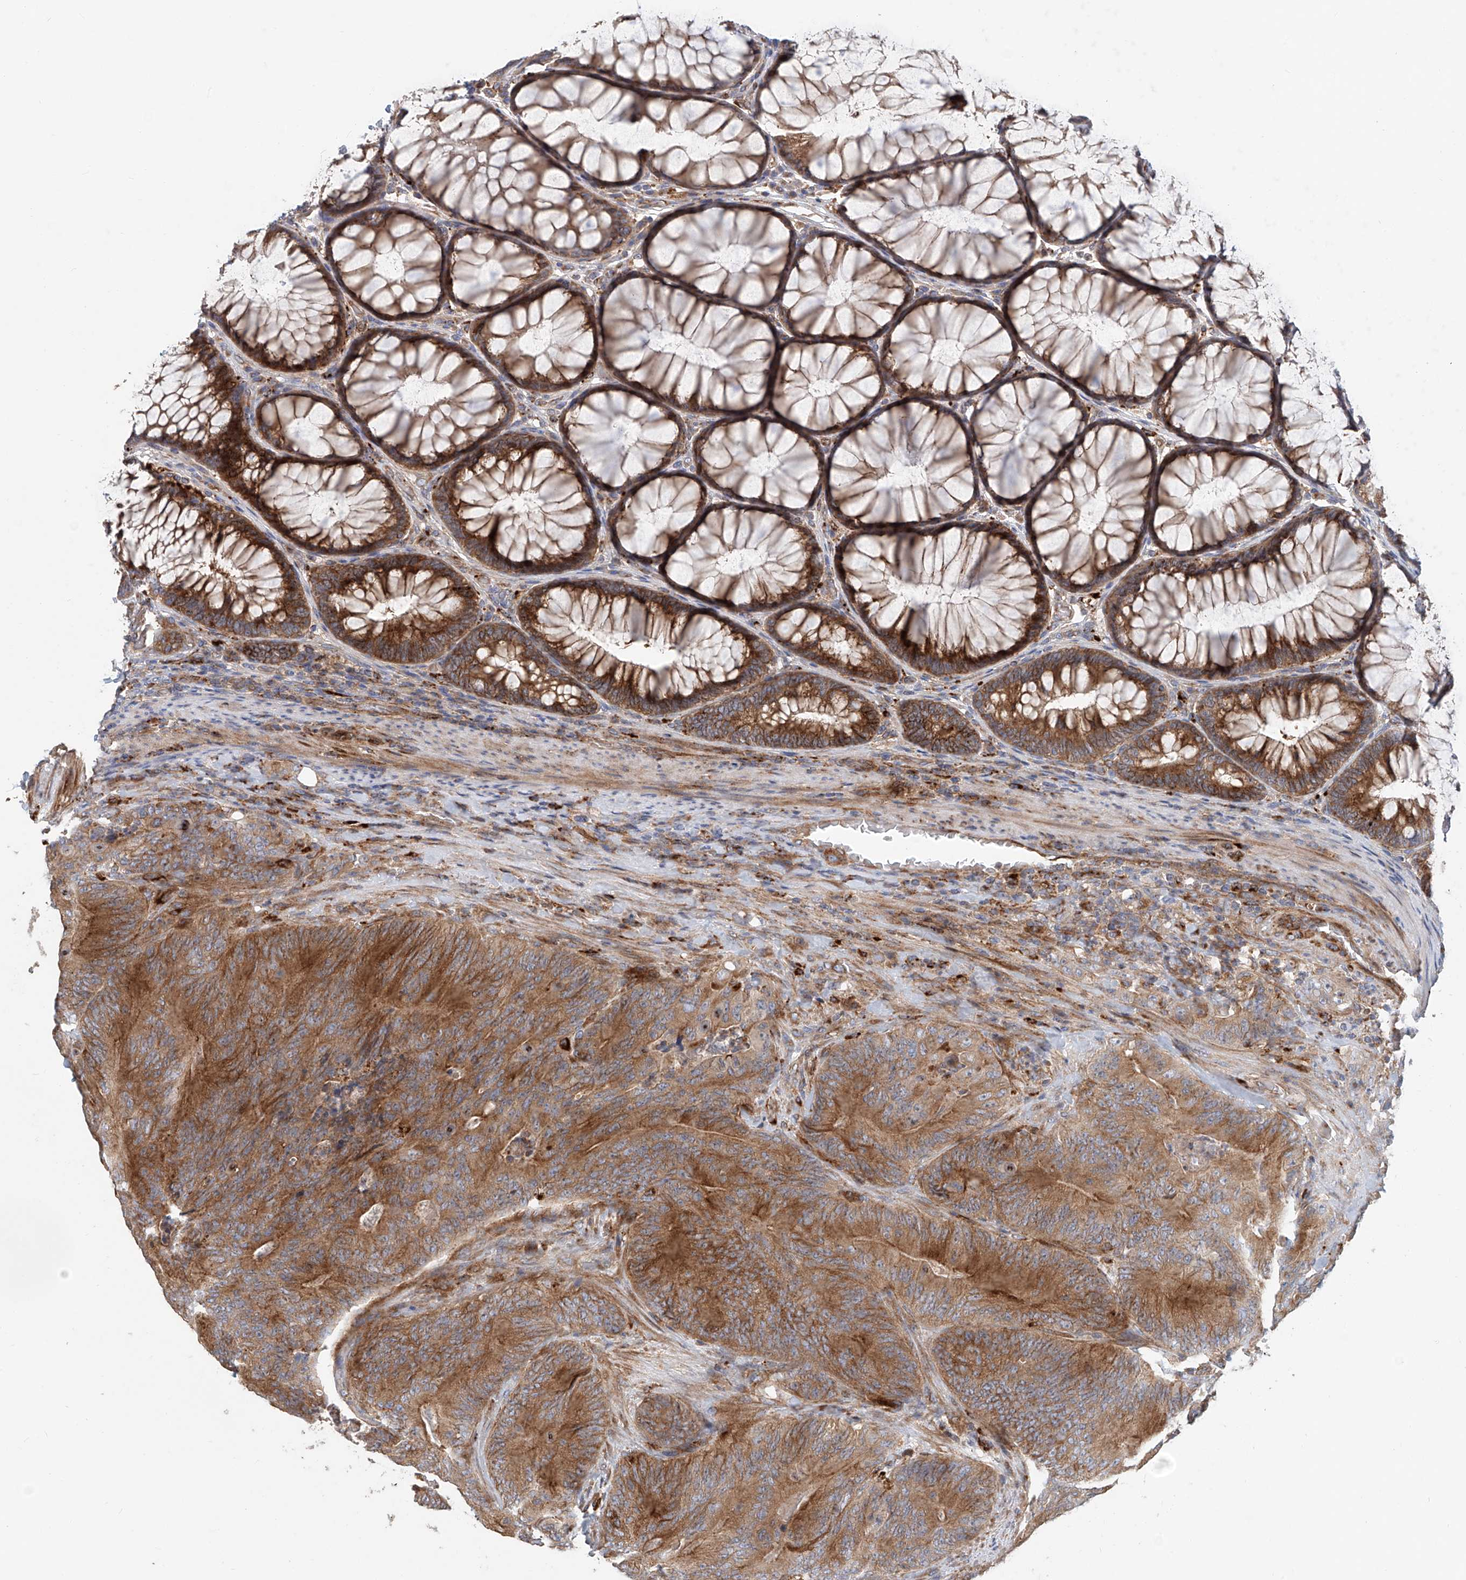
{"staining": {"intensity": "strong", "quantity": ">75%", "location": "cytoplasmic/membranous"}, "tissue": "colorectal cancer", "cell_type": "Tumor cells", "image_type": "cancer", "snomed": [{"axis": "morphology", "description": "Normal tissue, NOS"}, {"axis": "topography", "description": "Colon"}], "caption": "Immunohistochemistry micrograph of neoplastic tissue: human colorectal cancer stained using immunohistochemistry (IHC) demonstrates high levels of strong protein expression localized specifically in the cytoplasmic/membranous of tumor cells, appearing as a cytoplasmic/membranous brown color.", "gene": "HGSNAT", "patient": {"sex": "female", "age": 82}}